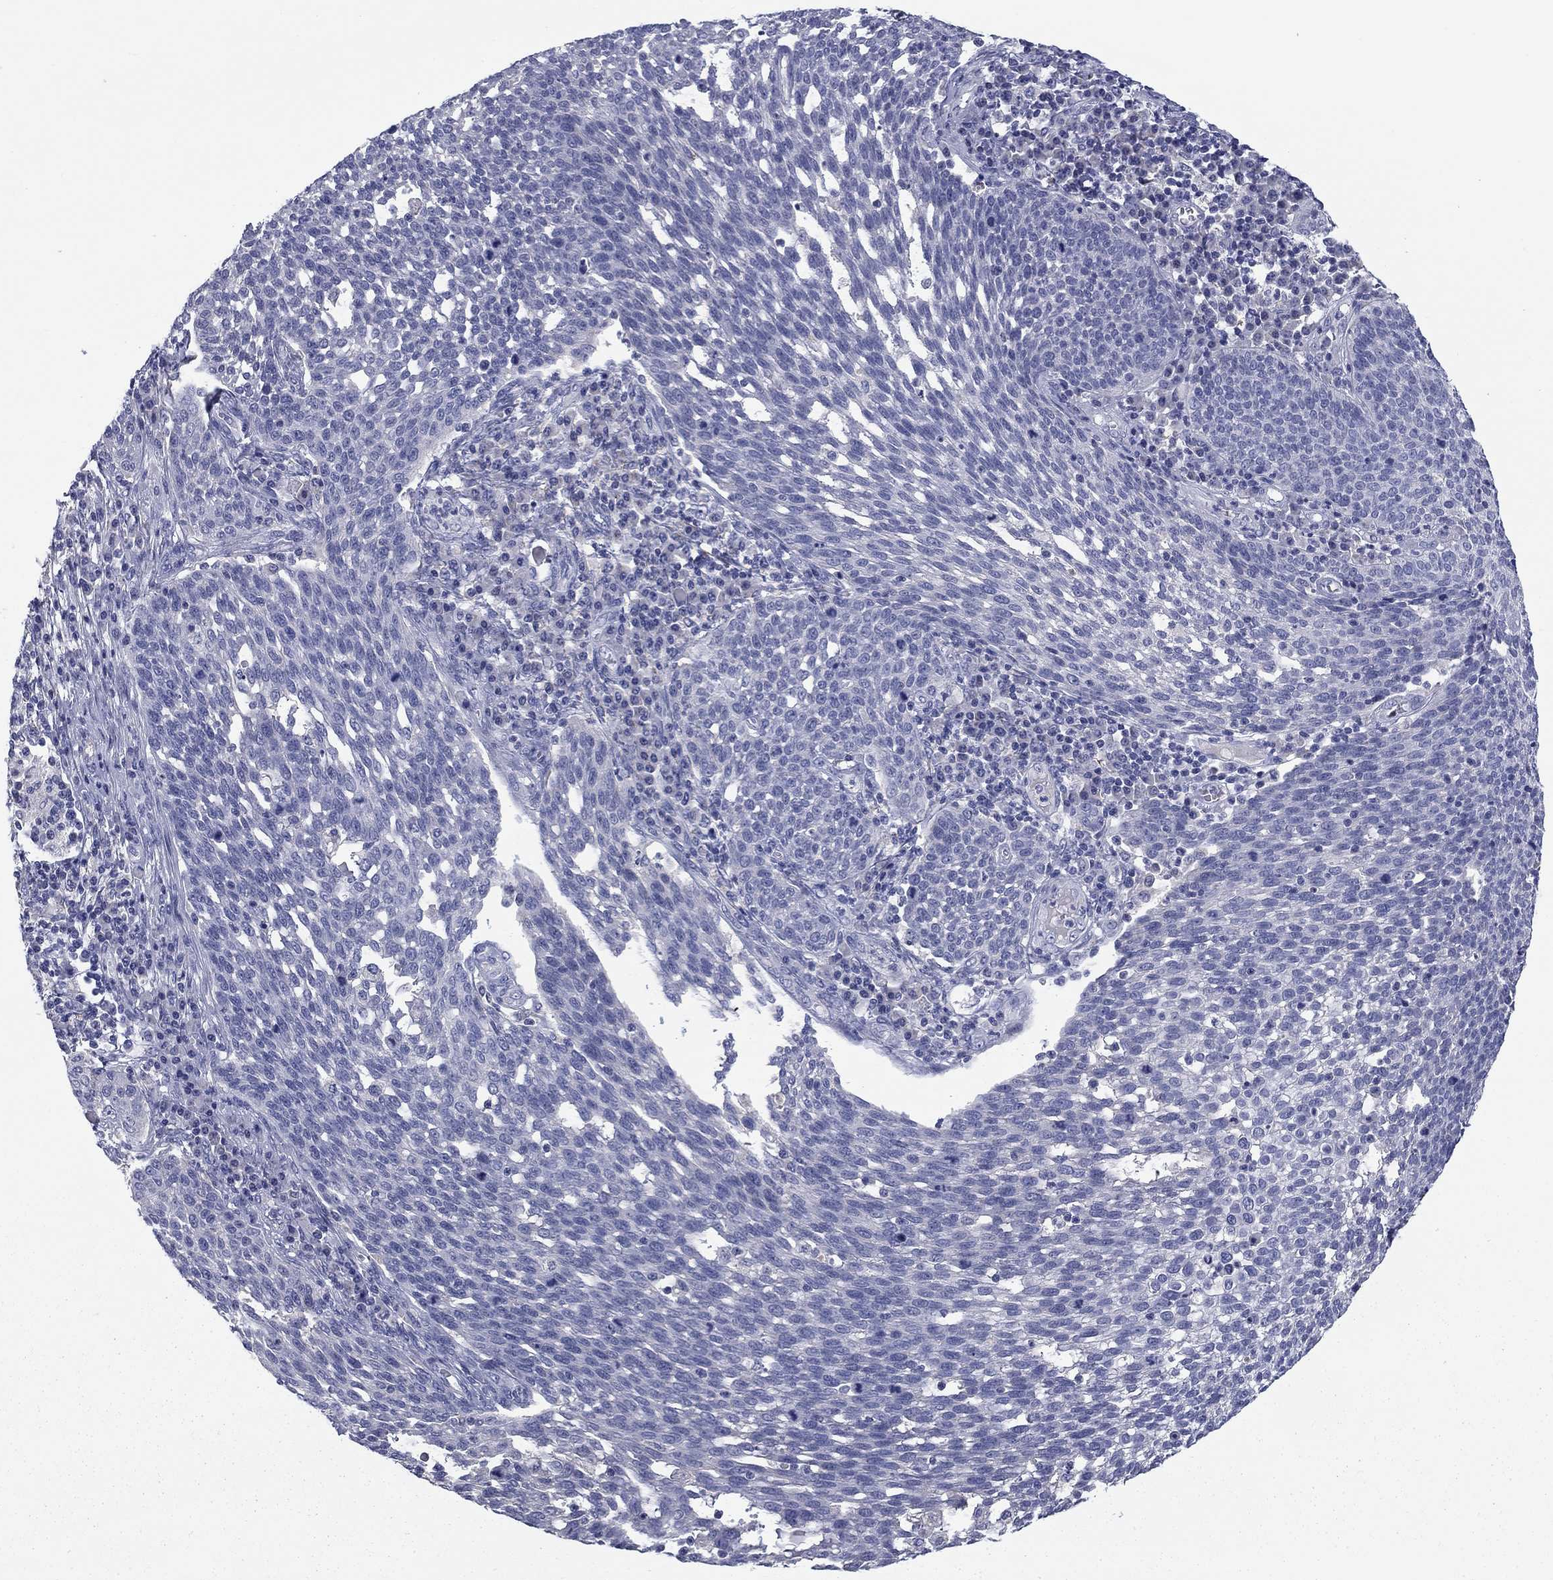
{"staining": {"intensity": "negative", "quantity": "none", "location": "none"}, "tissue": "cervical cancer", "cell_type": "Tumor cells", "image_type": "cancer", "snomed": [{"axis": "morphology", "description": "Squamous cell carcinoma, NOS"}, {"axis": "topography", "description": "Cervix"}], "caption": "An immunohistochemistry (IHC) photomicrograph of cervical cancer is shown. There is no staining in tumor cells of cervical cancer.", "gene": "FRK", "patient": {"sex": "female", "age": 34}}